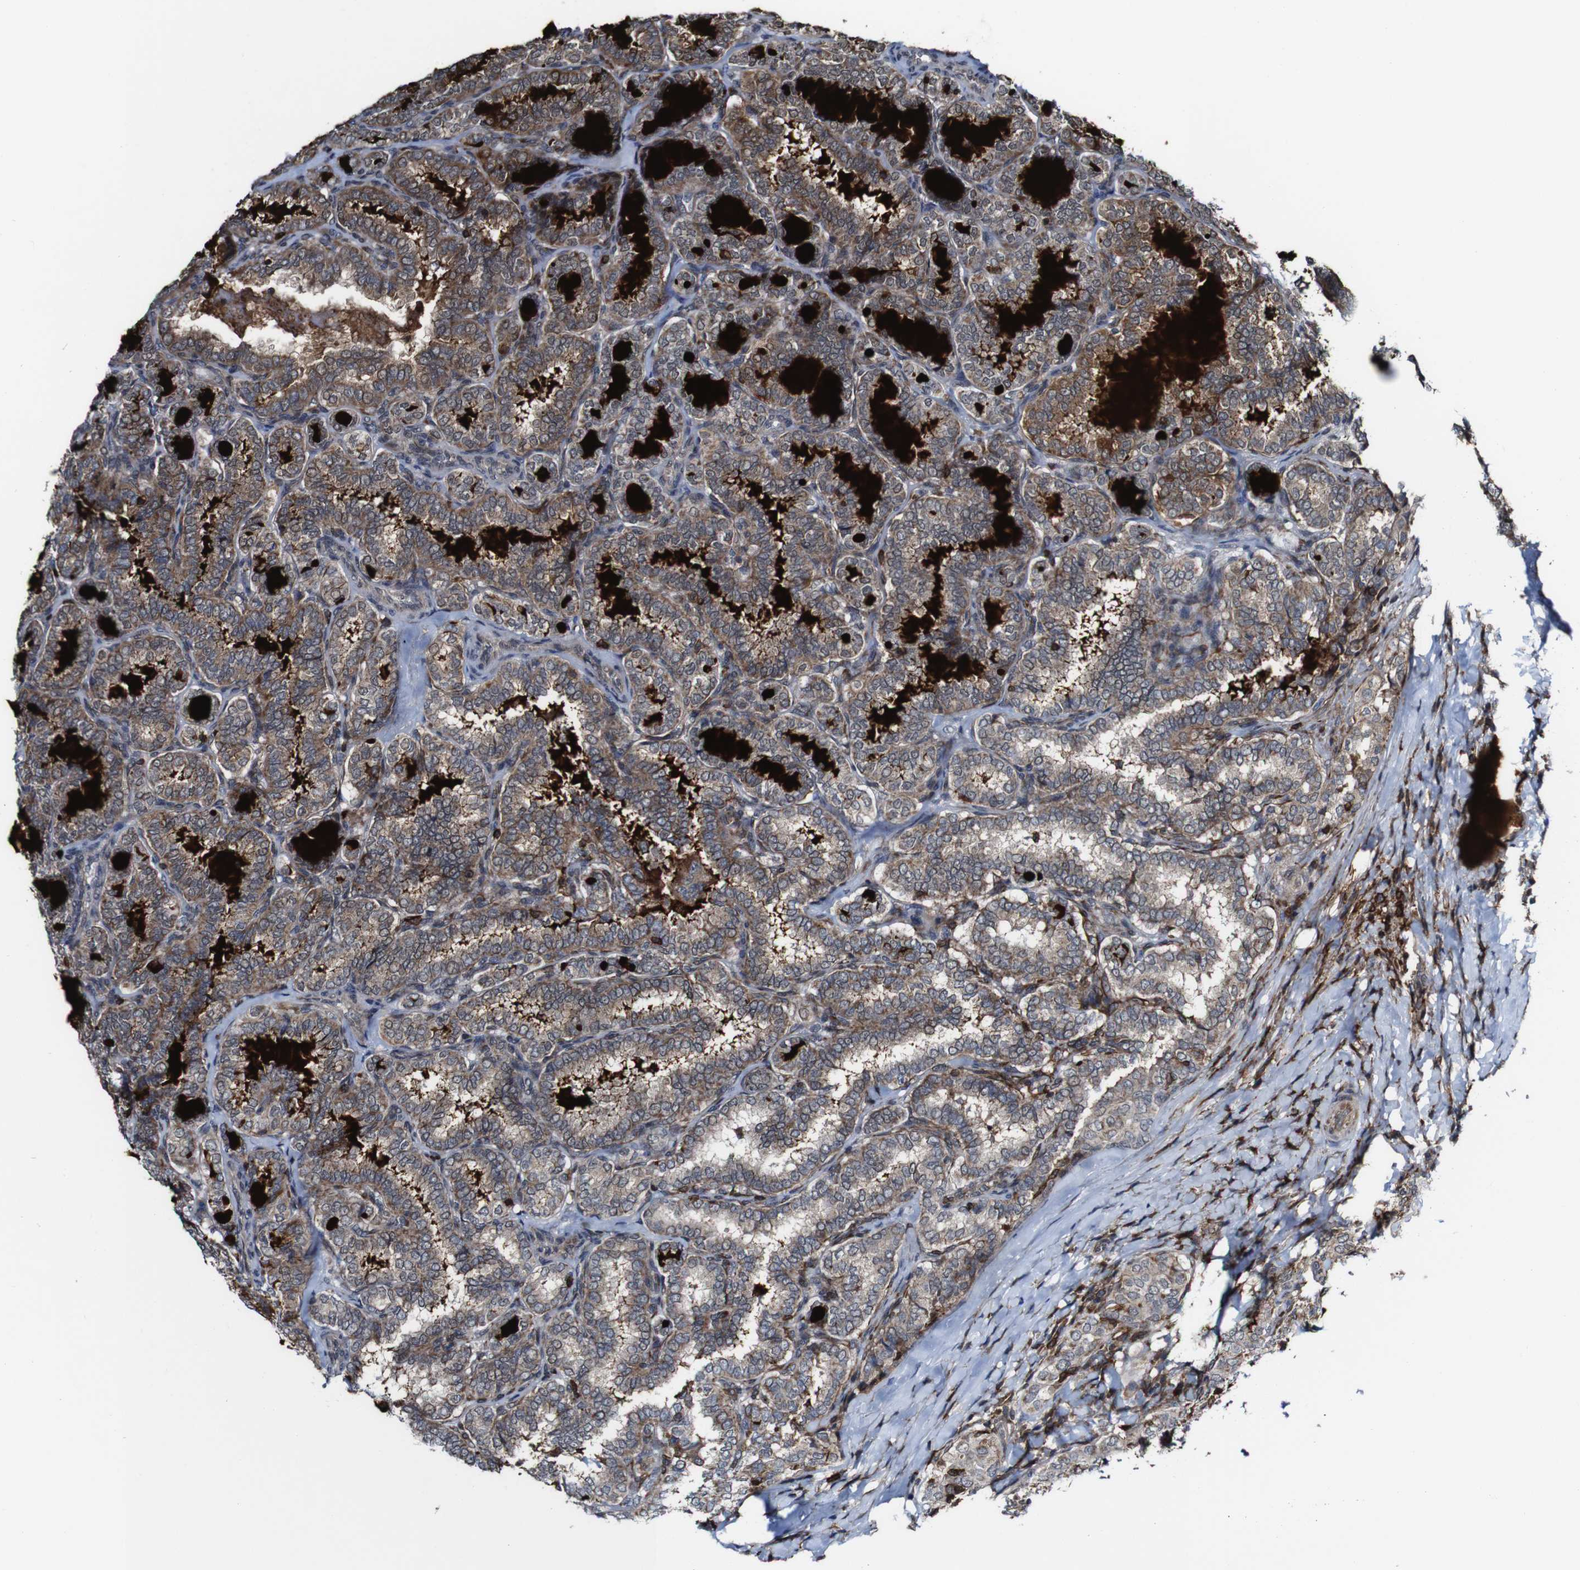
{"staining": {"intensity": "weak", "quantity": ">75%", "location": "cytoplasmic/membranous"}, "tissue": "thyroid cancer", "cell_type": "Tumor cells", "image_type": "cancer", "snomed": [{"axis": "morphology", "description": "Normal tissue, NOS"}, {"axis": "morphology", "description": "Papillary adenocarcinoma, NOS"}, {"axis": "topography", "description": "Thyroid gland"}], "caption": "The histopathology image demonstrates staining of thyroid cancer (papillary adenocarcinoma), revealing weak cytoplasmic/membranous protein expression (brown color) within tumor cells.", "gene": "JAK2", "patient": {"sex": "female", "age": 30}}